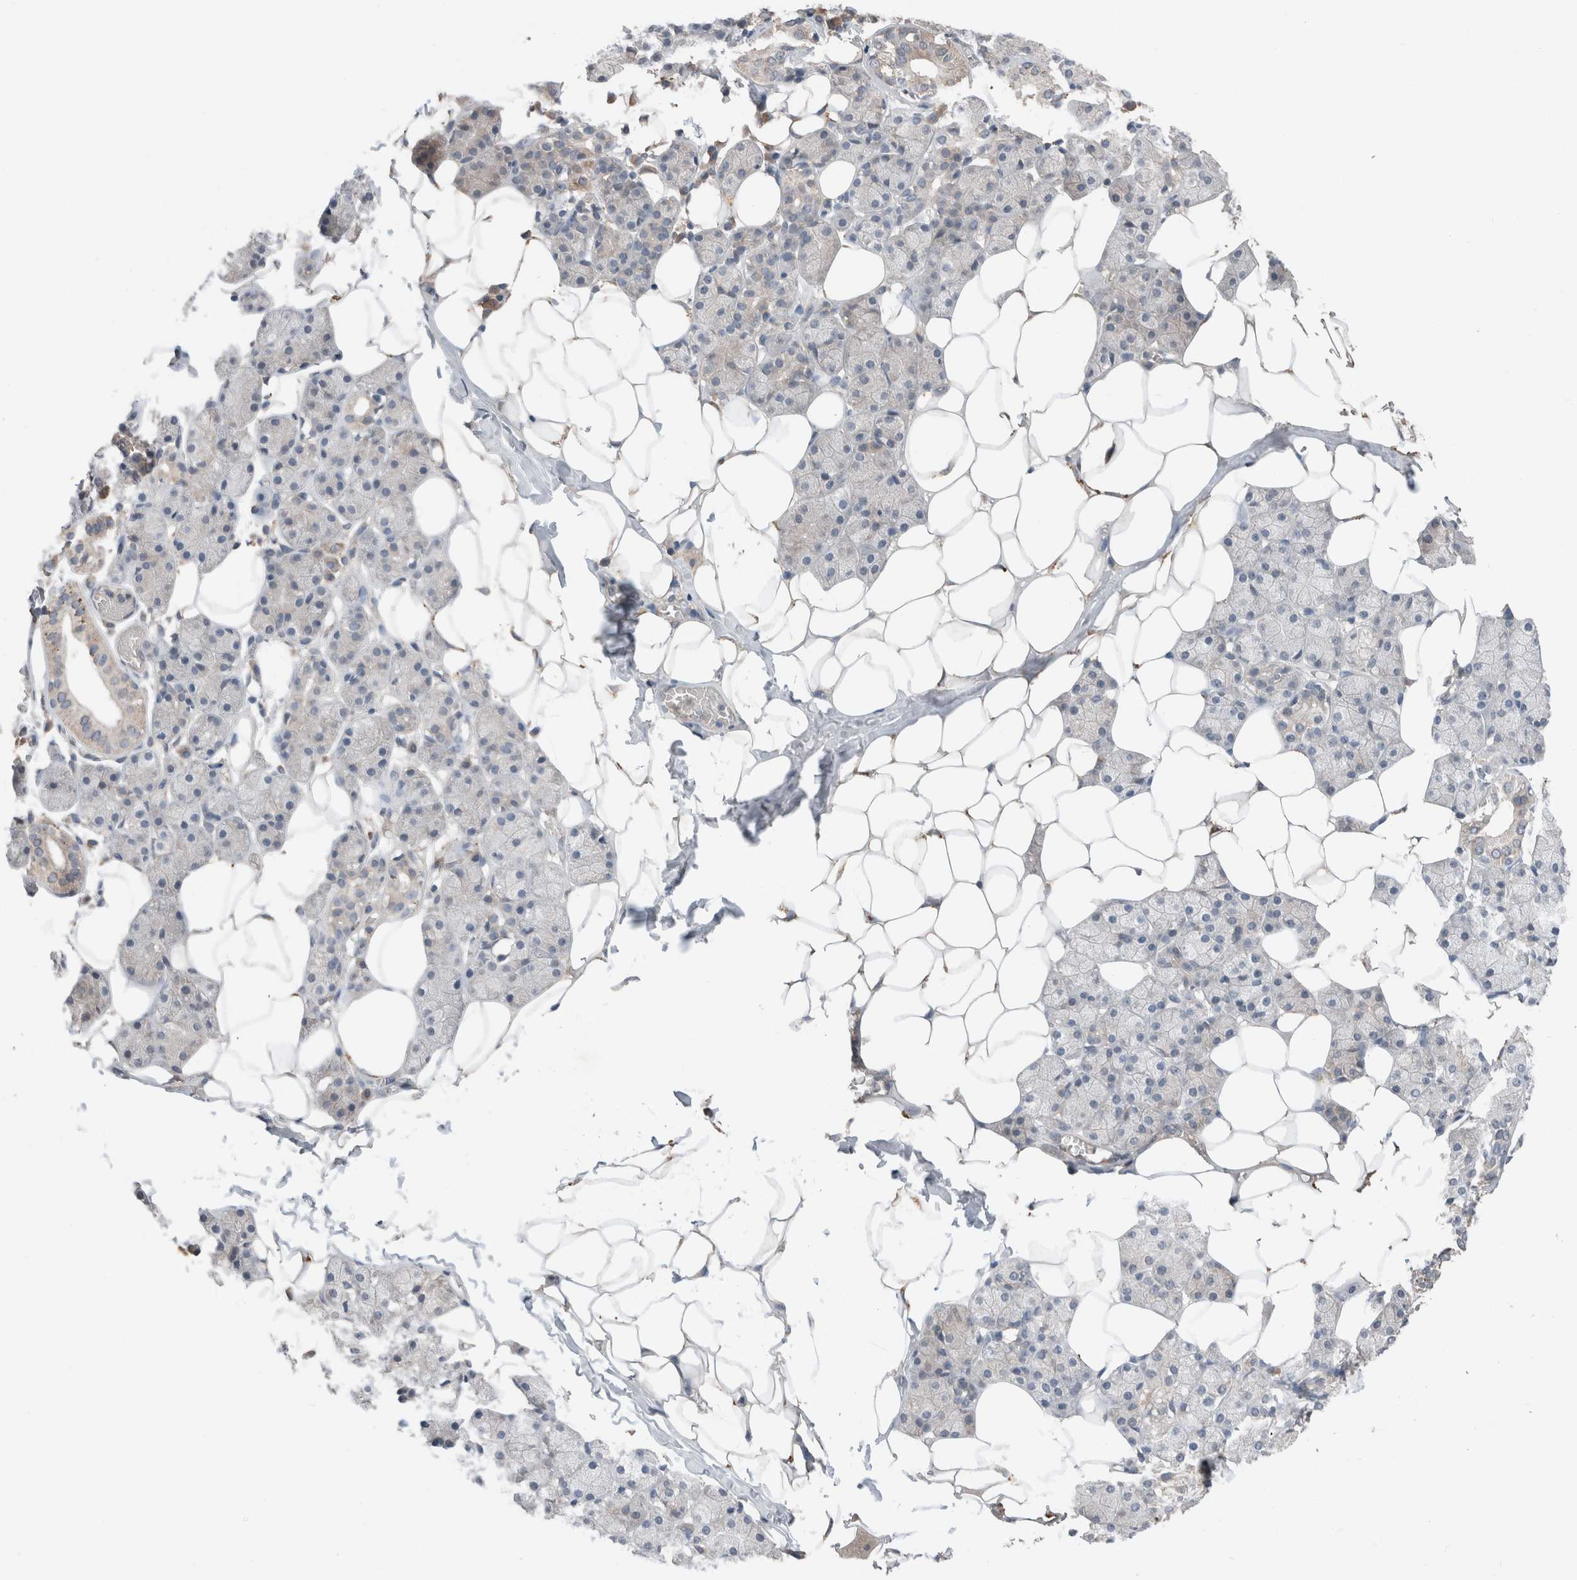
{"staining": {"intensity": "weak", "quantity": "<25%", "location": "cytoplasmic/membranous"}, "tissue": "salivary gland", "cell_type": "Glandular cells", "image_type": "normal", "snomed": [{"axis": "morphology", "description": "Normal tissue, NOS"}, {"axis": "topography", "description": "Salivary gland"}], "caption": "A photomicrograph of human salivary gland is negative for staining in glandular cells. (Stains: DAB (3,3'-diaminobenzidine) immunohistochemistry with hematoxylin counter stain, Microscopy: brightfield microscopy at high magnification).", "gene": "ERAP2", "patient": {"sex": "female", "age": 33}}